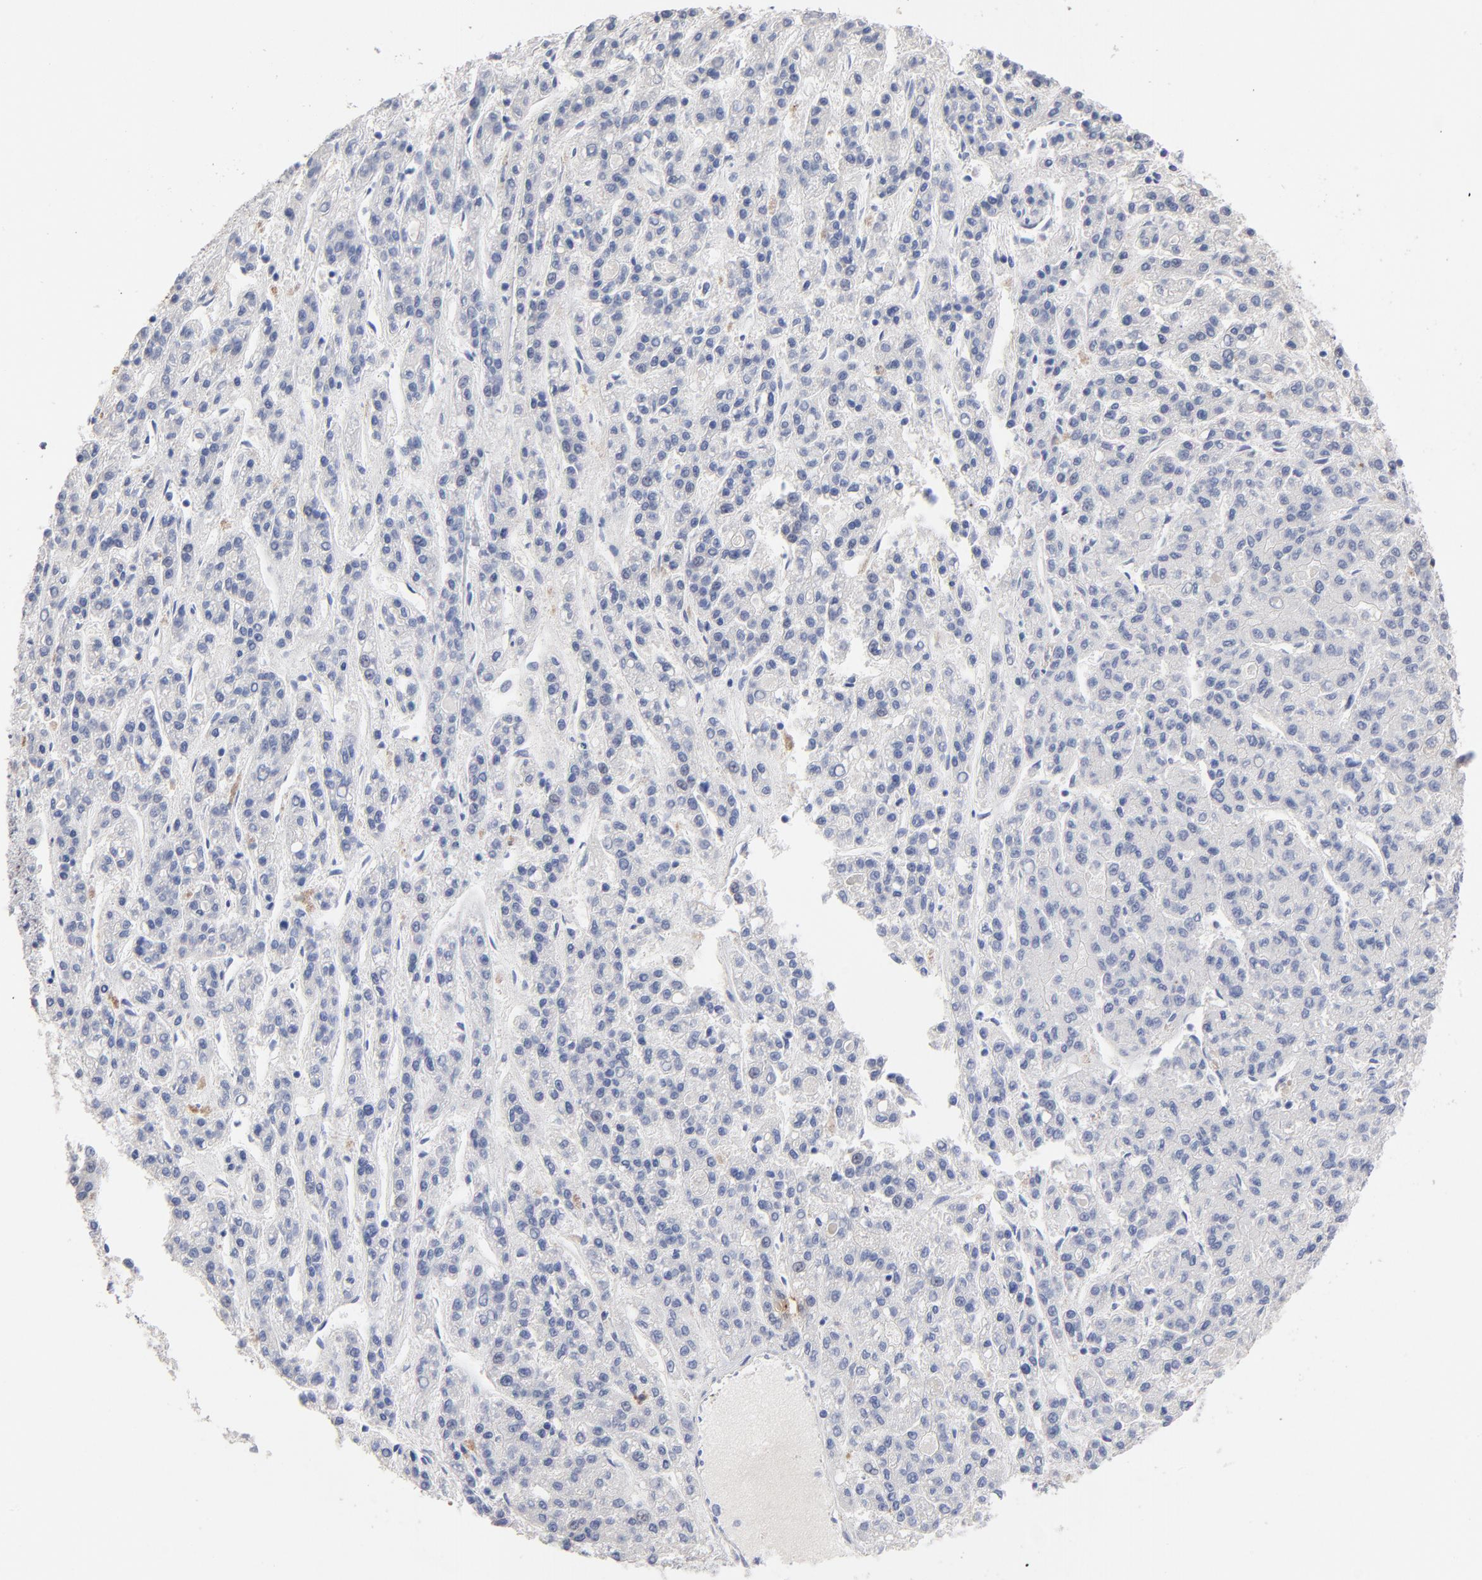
{"staining": {"intensity": "negative", "quantity": "none", "location": "none"}, "tissue": "liver cancer", "cell_type": "Tumor cells", "image_type": "cancer", "snomed": [{"axis": "morphology", "description": "Carcinoma, Hepatocellular, NOS"}, {"axis": "topography", "description": "Liver"}], "caption": "Immunohistochemistry of liver cancer (hepatocellular carcinoma) displays no expression in tumor cells.", "gene": "ORC2", "patient": {"sex": "male", "age": 70}}